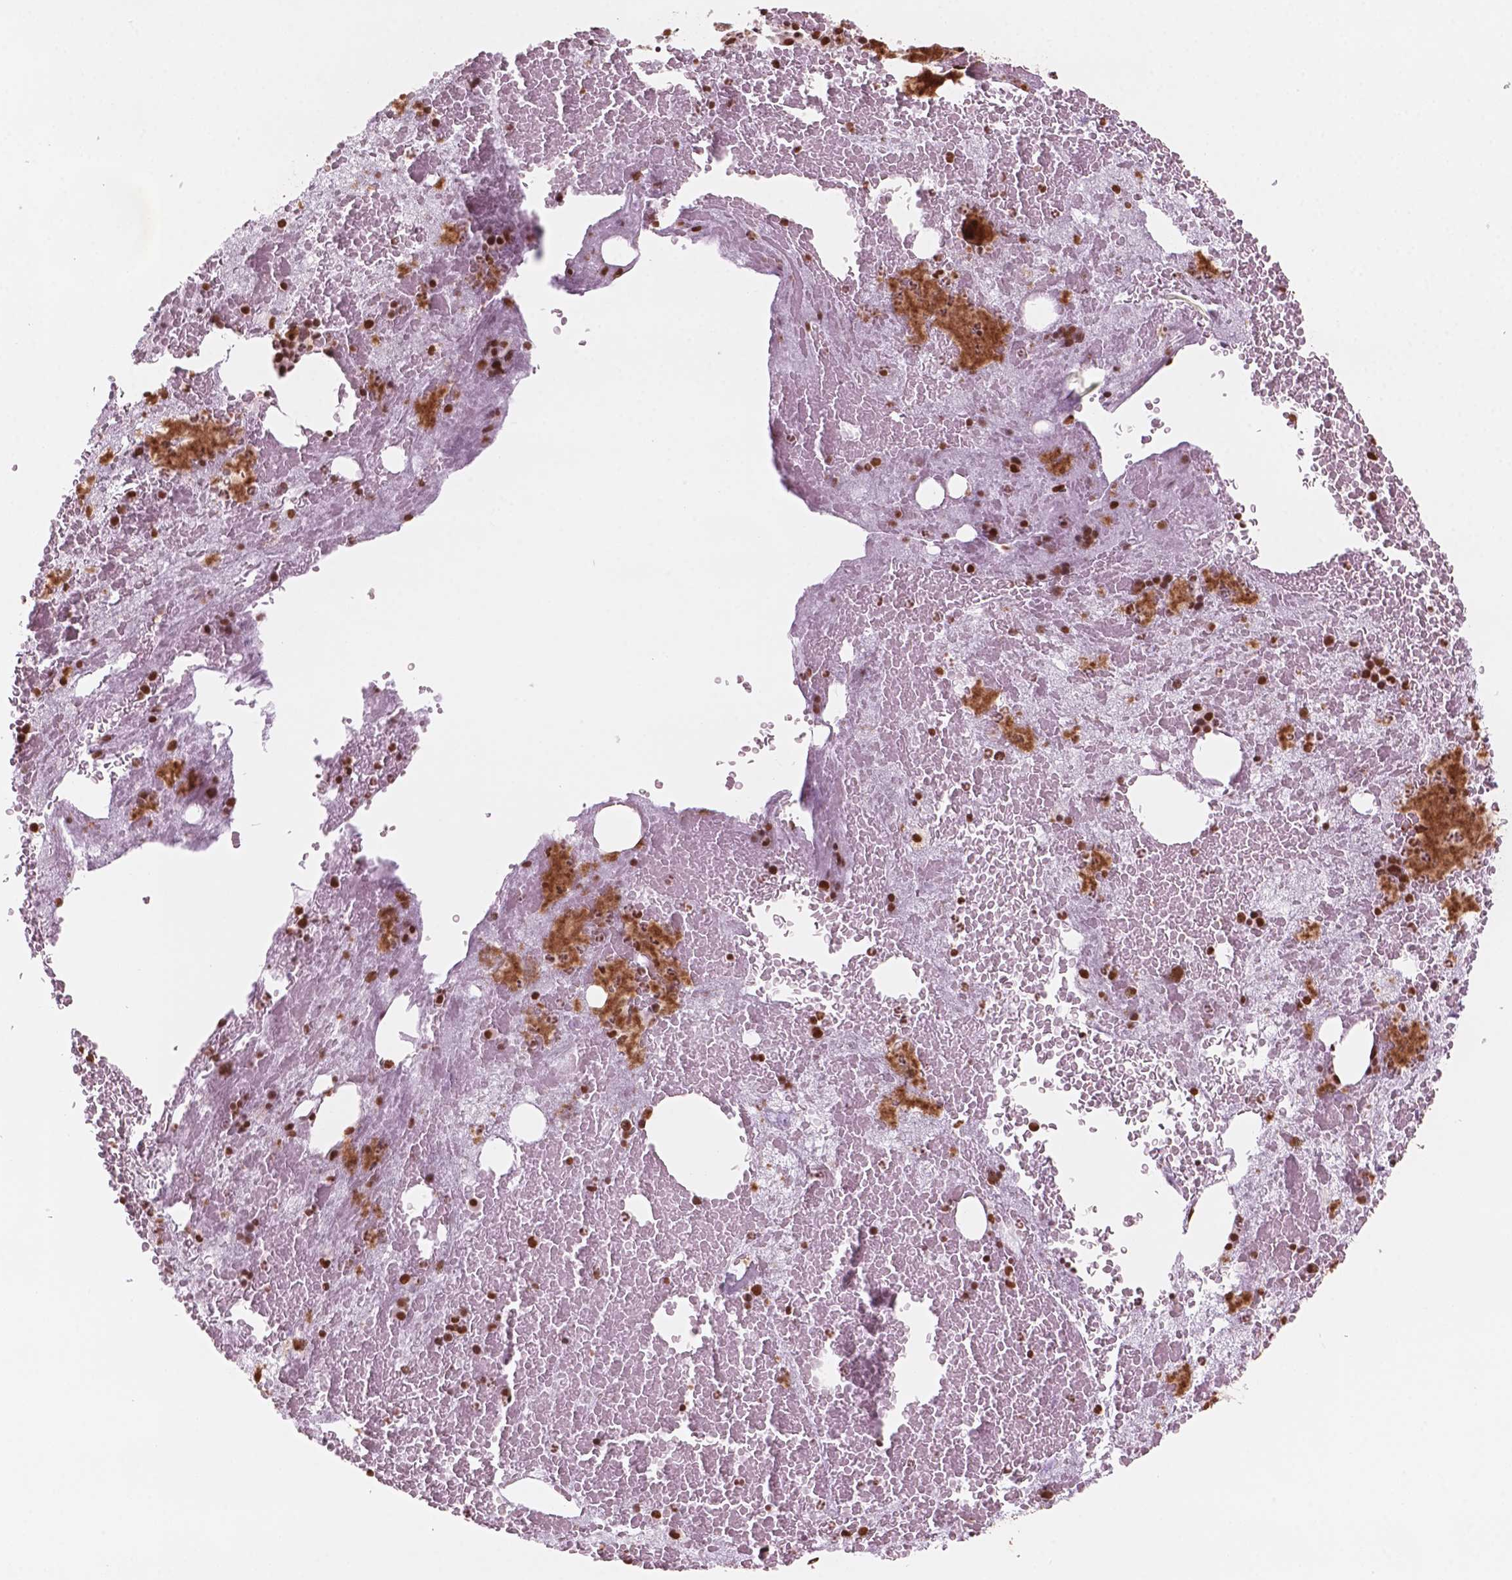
{"staining": {"intensity": "strong", "quantity": ">75%", "location": "nuclear"}, "tissue": "bone marrow", "cell_type": "Hematopoietic cells", "image_type": "normal", "snomed": [{"axis": "morphology", "description": "Normal tissue, NOS"}, {"axis": "topography", "description": "Bone marrow"}], "caption": "Bone marrow stained for a protein (brown) demonstrates strong nuclear positive staining in about >75% of hematopoietic cells.", "gene": "GTF3C5", "patient": {"sex": "male", "age": 81}}